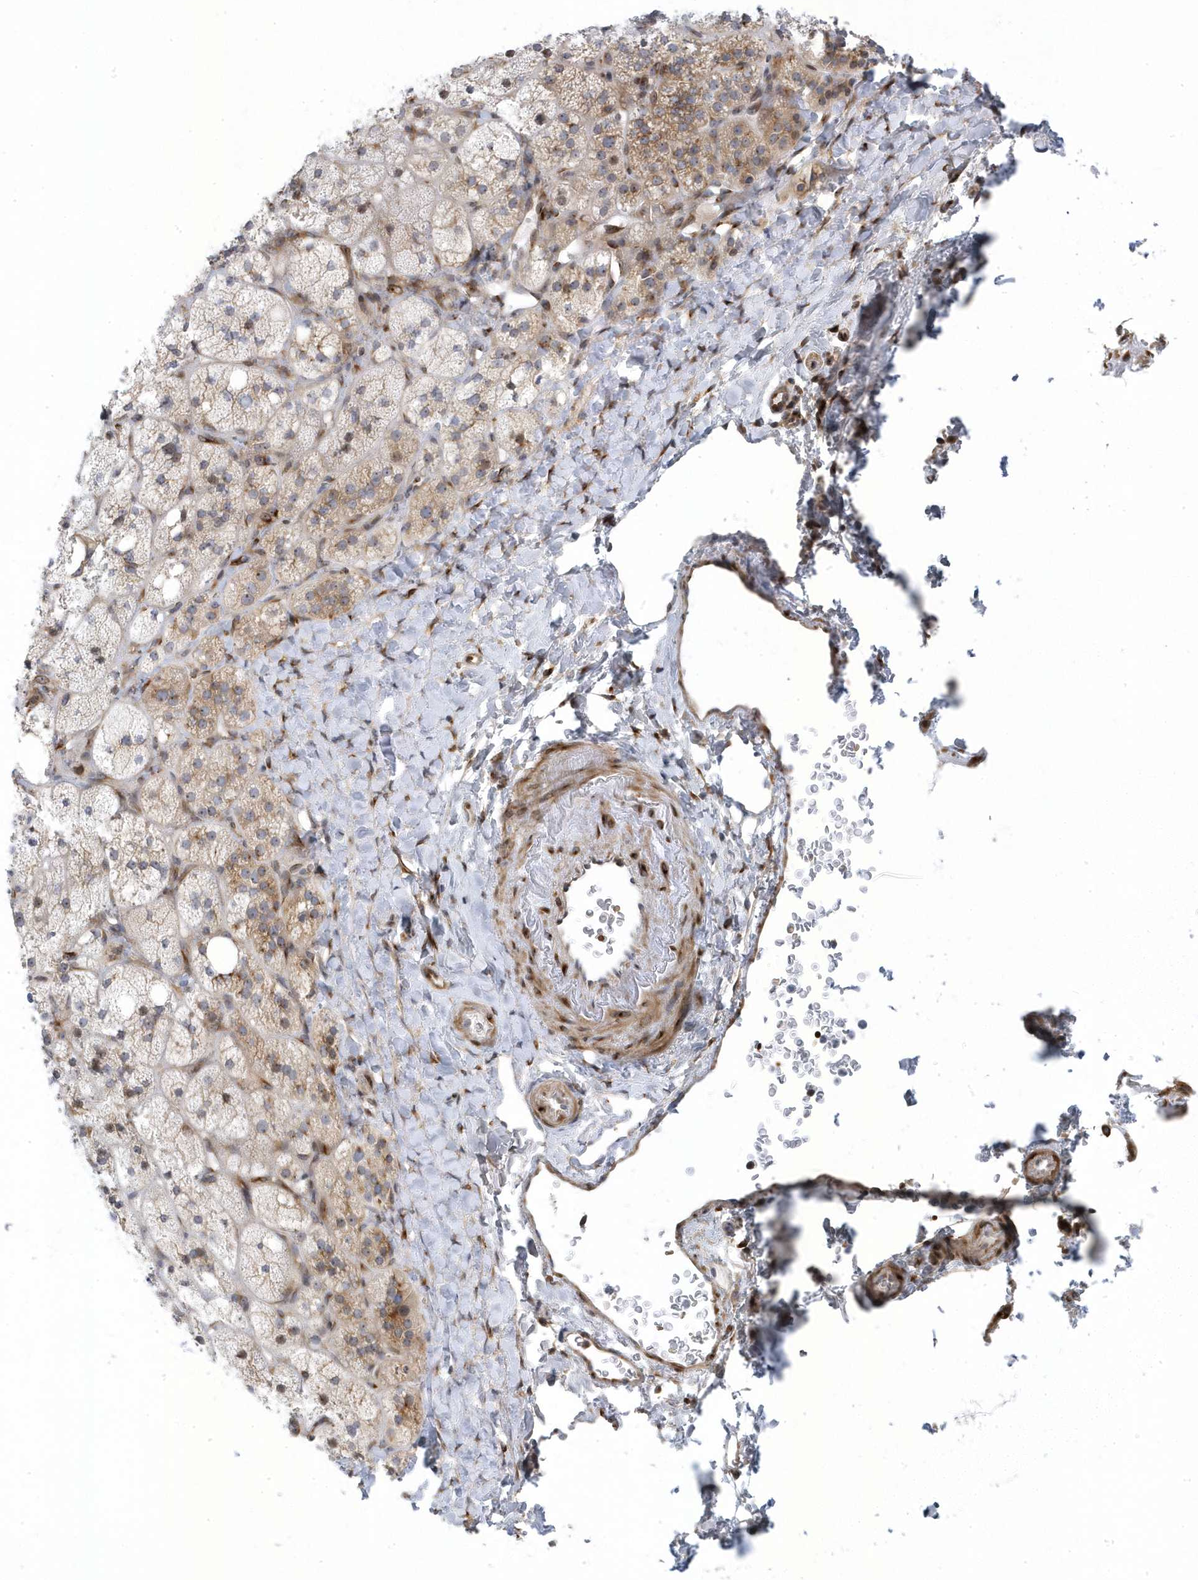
{"staining": {"intensity": "weak", "quantity": "25%-75%", "location": "cytoplasmic/membranous"}, "tissue": "adrenal gland", "cell_type": "Glandular cells", "image_type": "normal", "snomed": [{"axis": "morphology", "description": "Normal tissue, NOS"}, {"axis": "topography", "description": "Adrenal gland"}], "caption": "DAB (3,3'-diaminobenzidine) immunohistochemical staining of unremarkable human adrenal gland shows weak cytoplasmic/membranous protein expression in approximately 25%-75% of glandular cells.", "gene": "MAP7D3", "patient": {"sex": "male", "age": 61}}